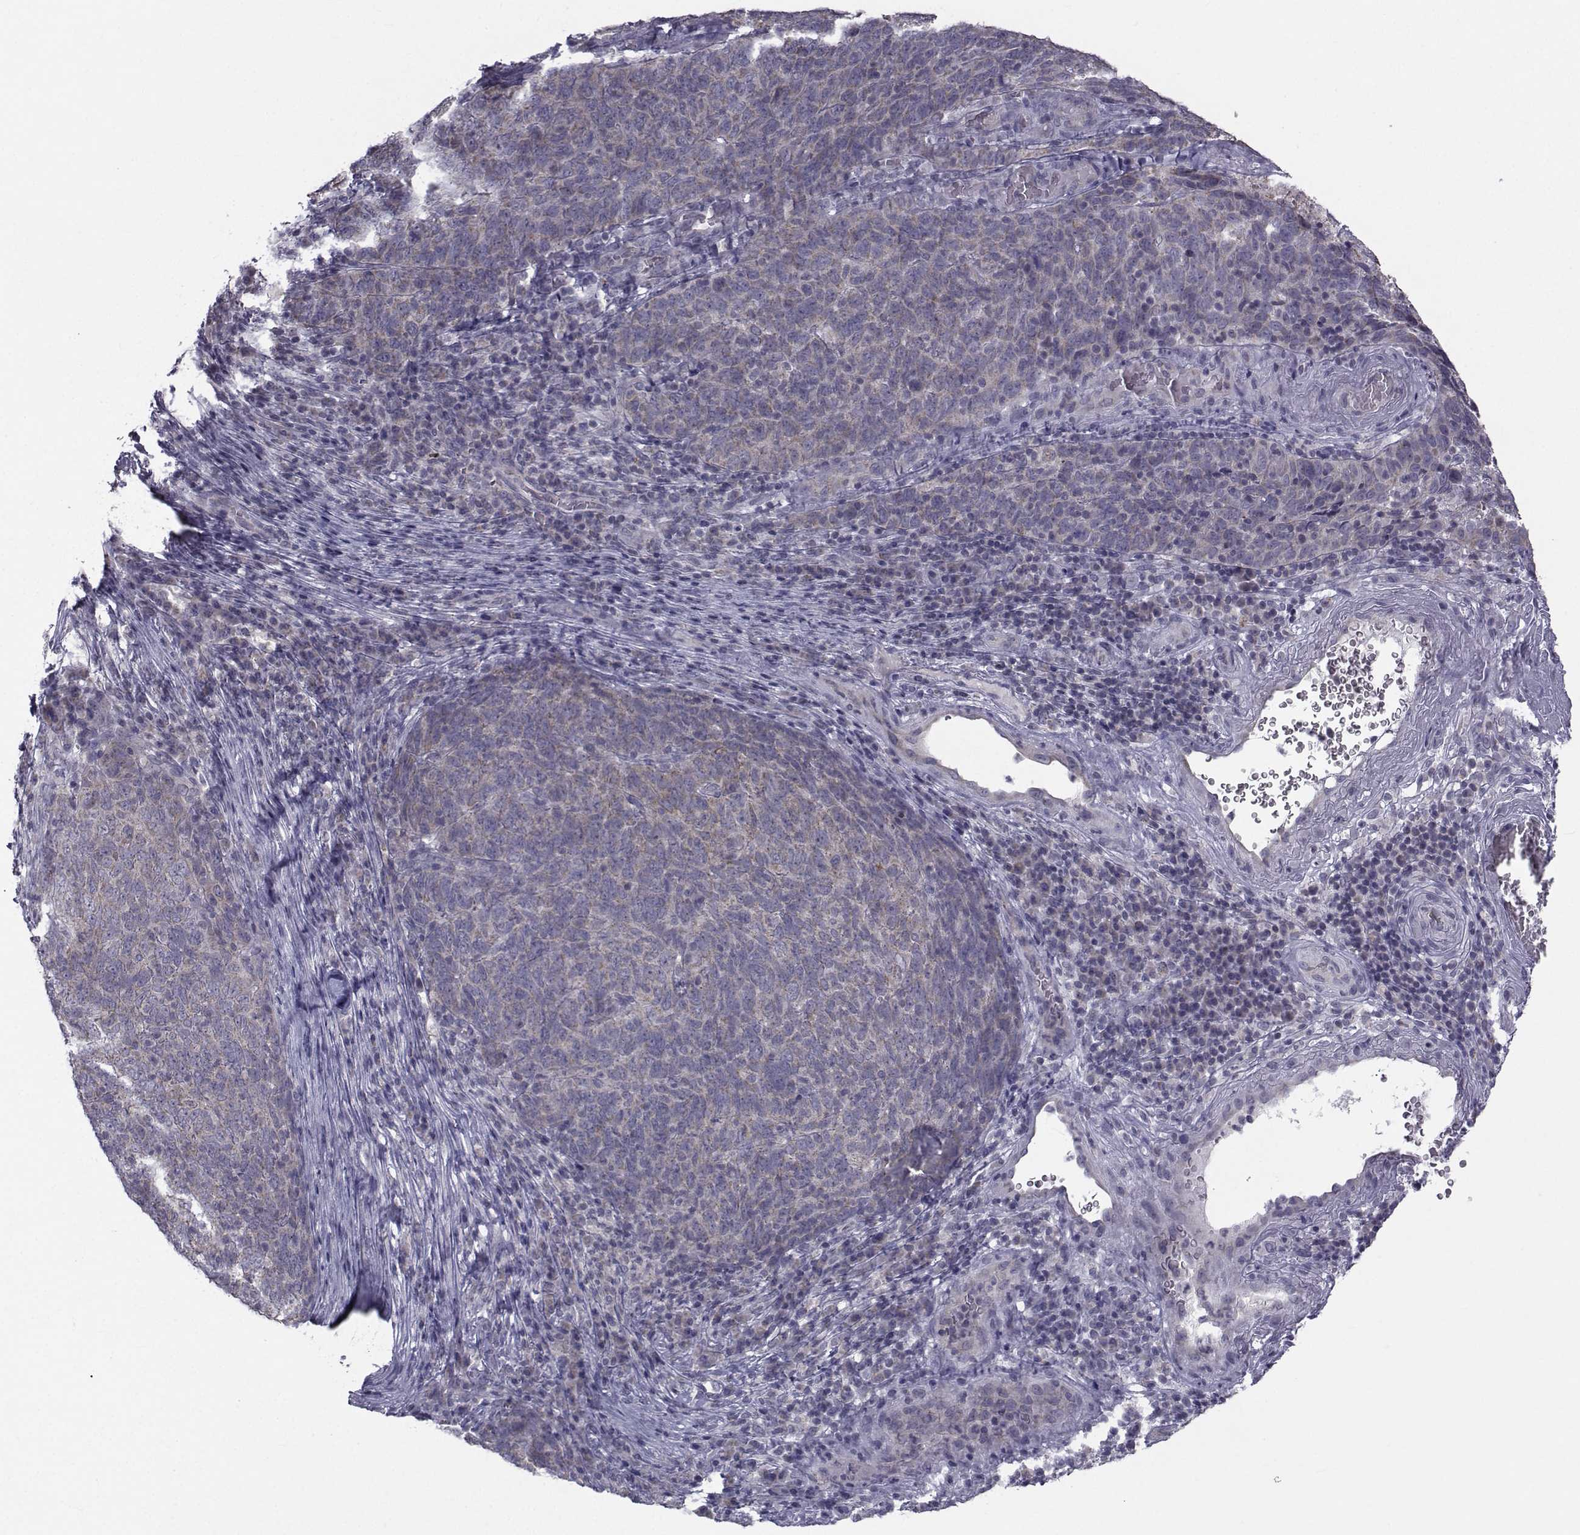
{"staining": {"intensity": "negative", "quantity": "none", "location": "none"}, "tissue": "skin cancer", "cell_type": "Tumor cells", "image_type": "cancer", "snomed": [{"axis": "morphology", "description": "Squamous cell carcinoma, NOS"}, {"axis": "topography", "description": "Skin"}, {"axis": "topography", "description": "Anal"}], "caption": "Immunohistochemistry image of neoplastic tissue: human skin cancer (squamous cell carcinoma) stained with DAB shows no significant protein staining in tumor cells. The staining was performed using DAB (3,3'-diaminobenzidine) to visualize the protein expression in brown, while the nuclei were stained in blue with hematoxylin (Magnification: 20x).", "gene": "ANGPT1", "patient": {"sex": "female", "age": 51}}